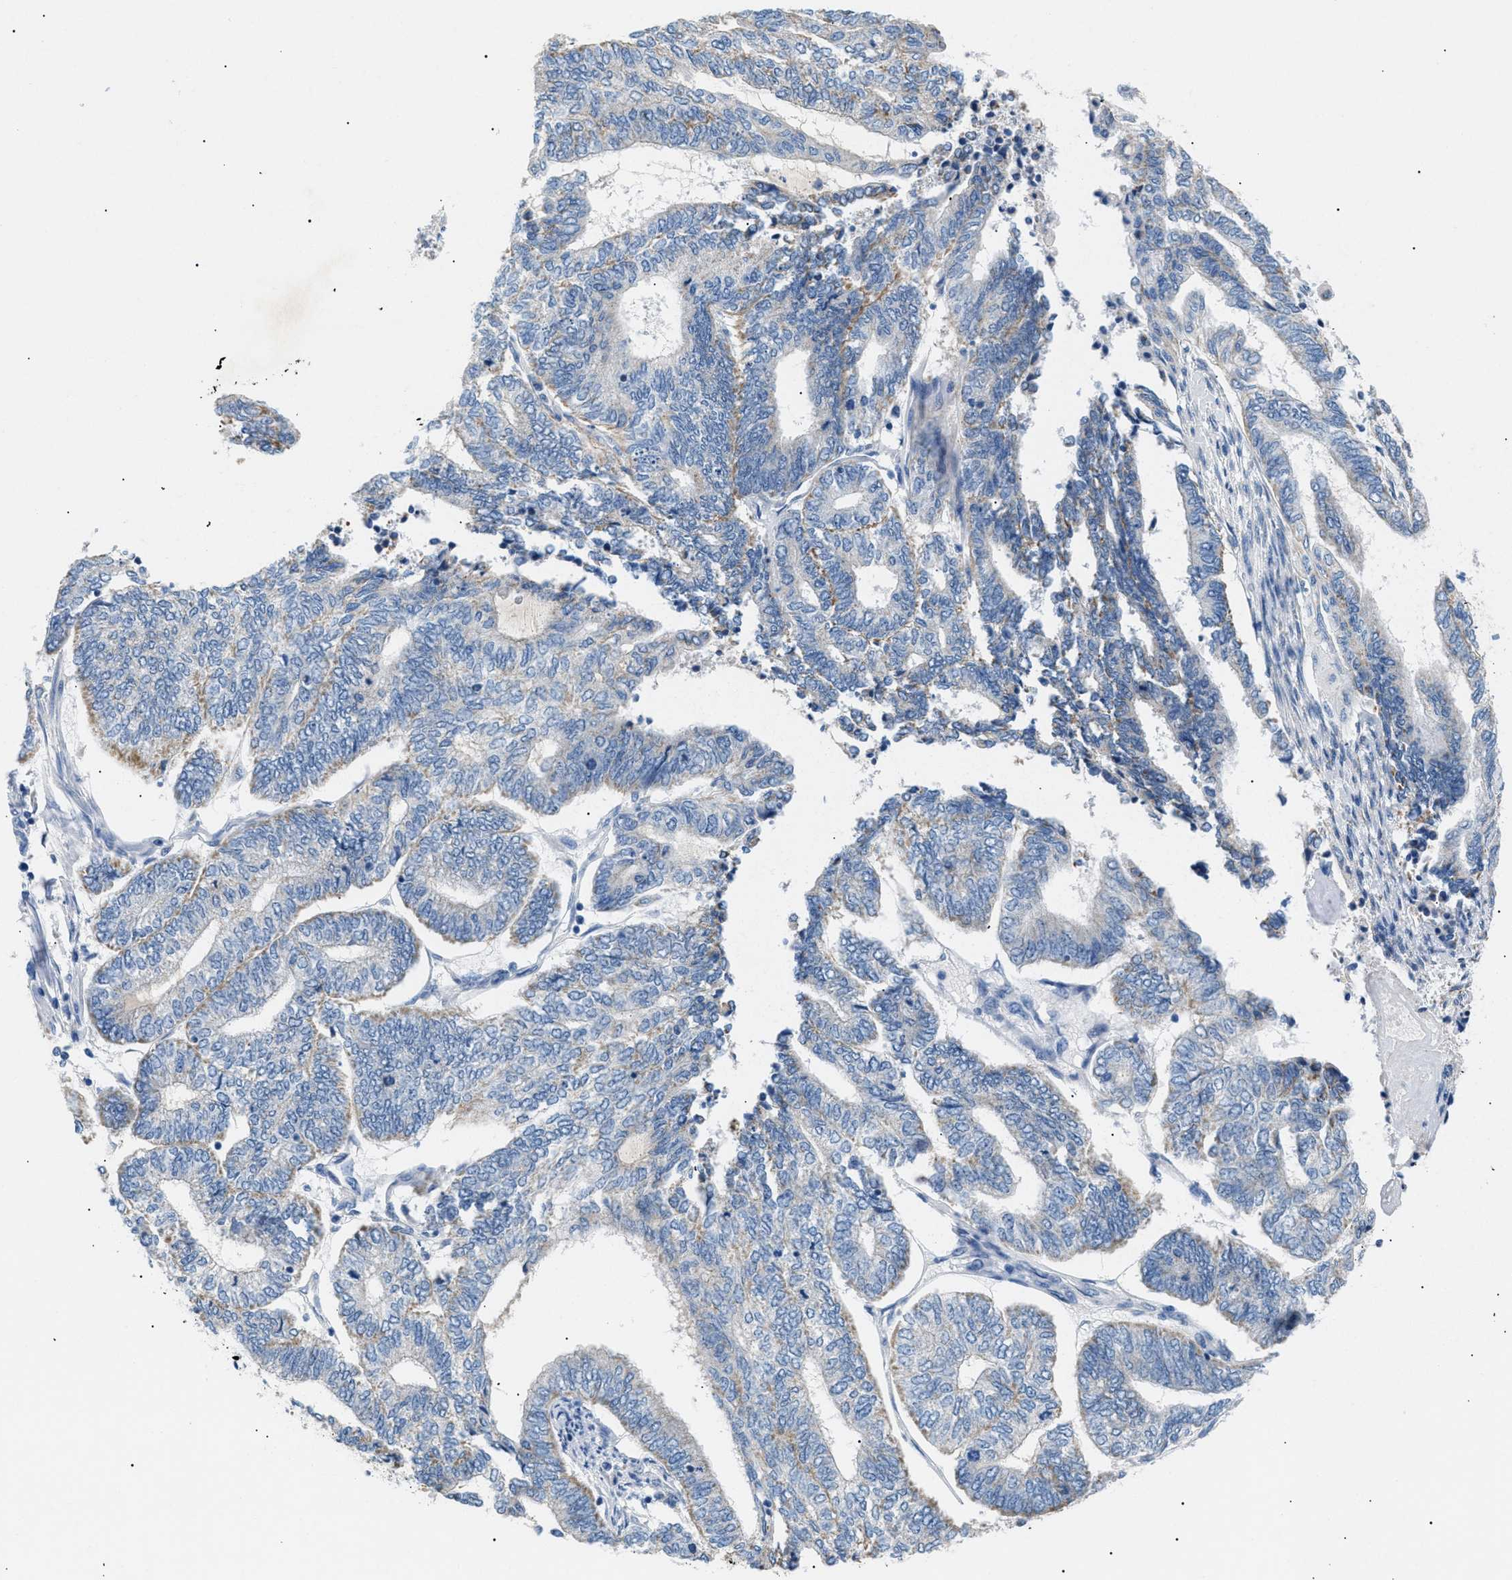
{"staining": {"intensity": "moderate", "quantity": "<25%", "location": "cytoplasmic/membranous"}, "tissue": "endometrial cancer", "cell_type": "Tumor cells", "image_type": "cancer", "snomed": [{"axis": "morphology", "description": "Adenocarcinoma, NOS"}, {"axis": "topography", "description": "Uterus"}, {"axis": "topography", "description": "Endometrium"}], "caption": "The photomicrograph demonstrates immunohistochemical staining of endometrial cancer (adenocarcinoma). There is moderate cytoplasmic/membranous staining is present in about <25% of tumor cells.", "gene": "ILDR1", "patient": {"sex": "female", "age": 70}}